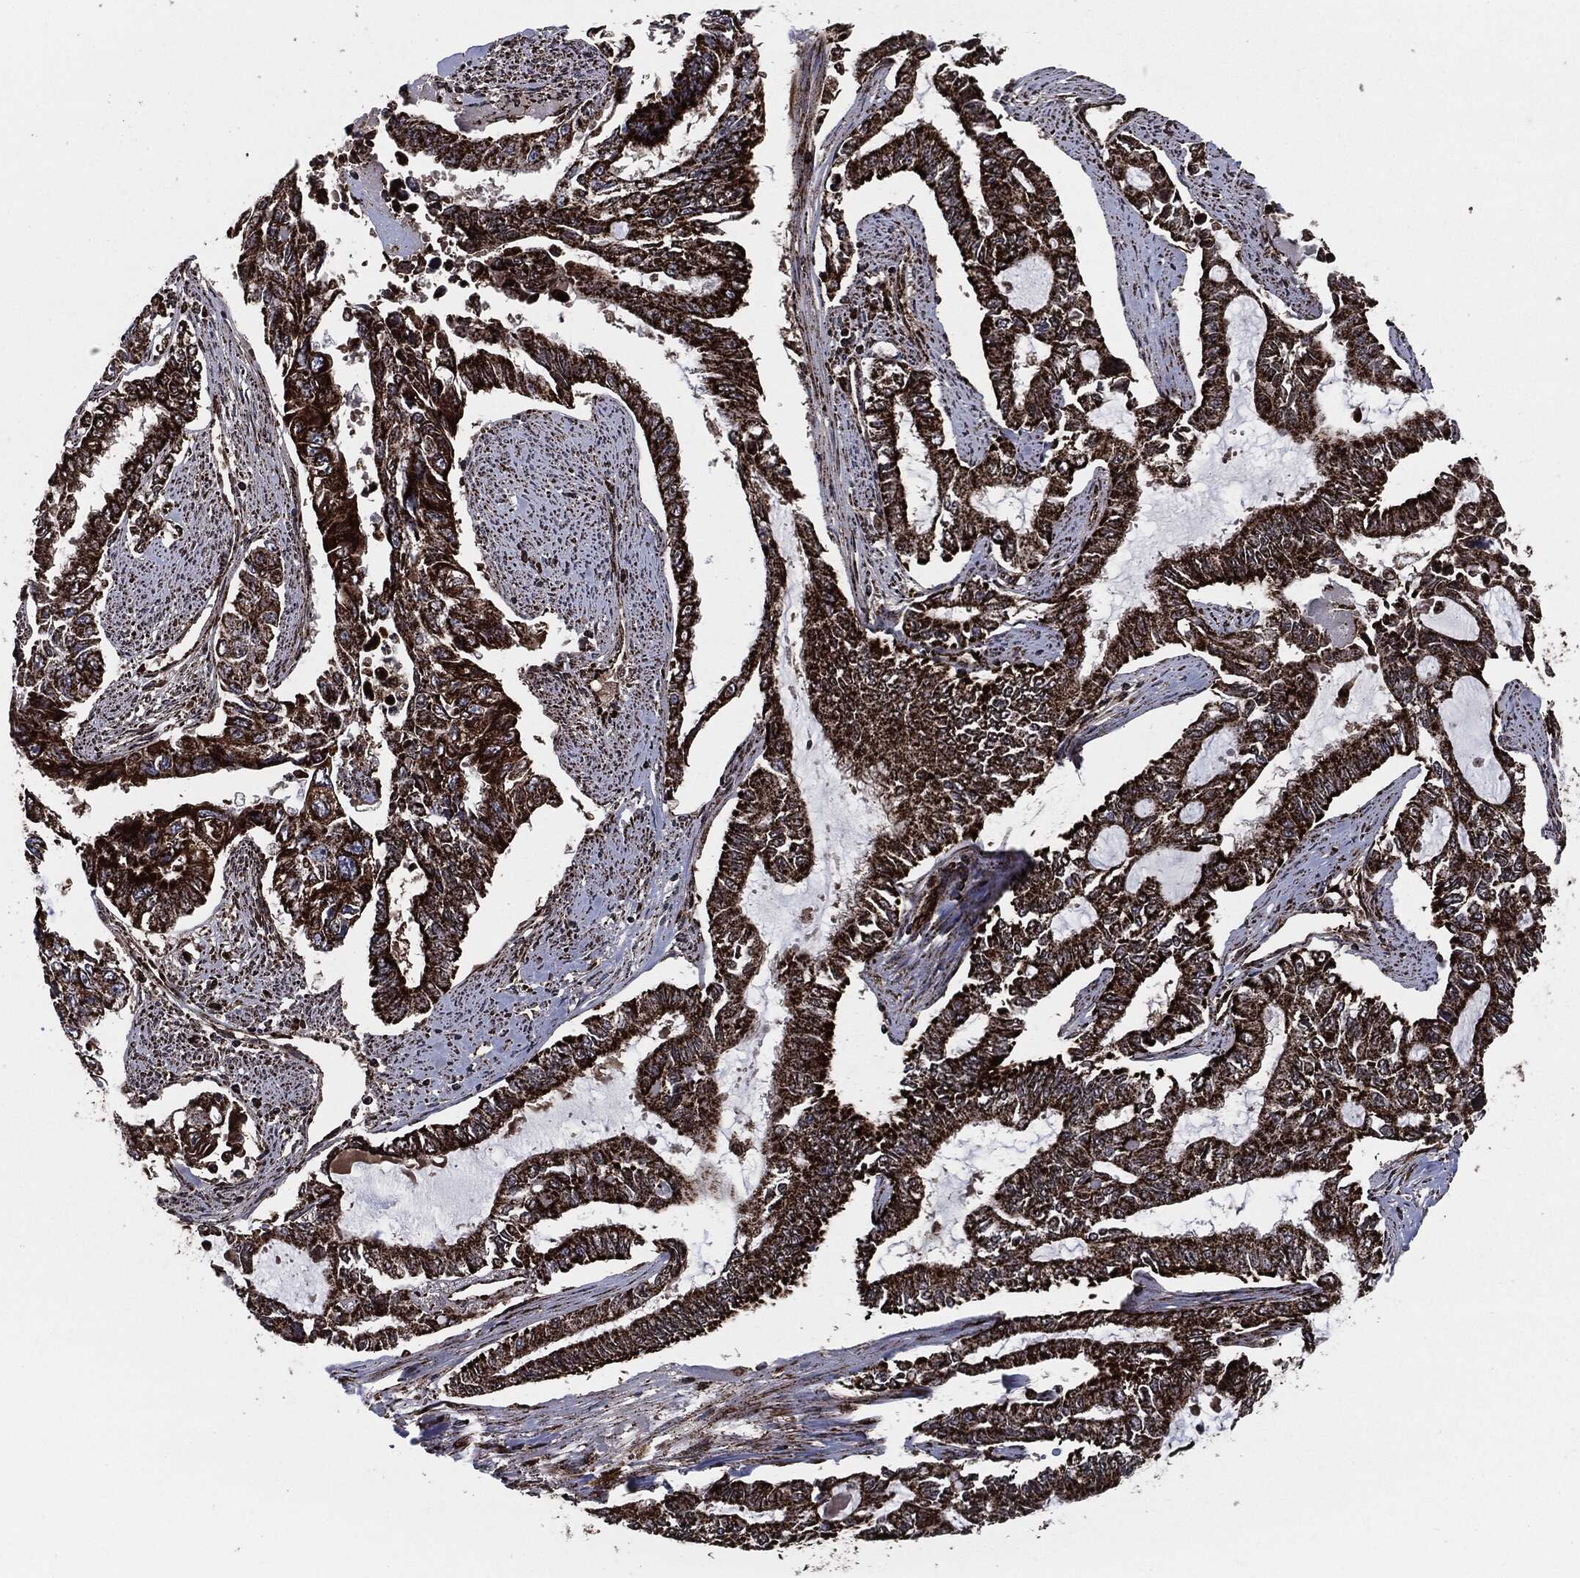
{"staining": {"intensity": "strong", "quantity": ">75%", "location": "cytoplasmic/membranous"}, "tissue": "endometrial cancer", "cell_type": "Tumor cells", "image_type": "cancer", "snomed": [{"axis": "morphology", "description": "Adenocarcinoma, NOS"}, {"axis": "topography", "description": "Uterus"}], "caption": "Immunohistochemistry (IHC) image of adenocarcinoma (endometrial) stained for a protein (brown), which displays high levels of strong cytoplasmic/membranous expression in about >75% of tumor cells.", "gene": "FH", "patient": {"sex": "female", "age": 59}}